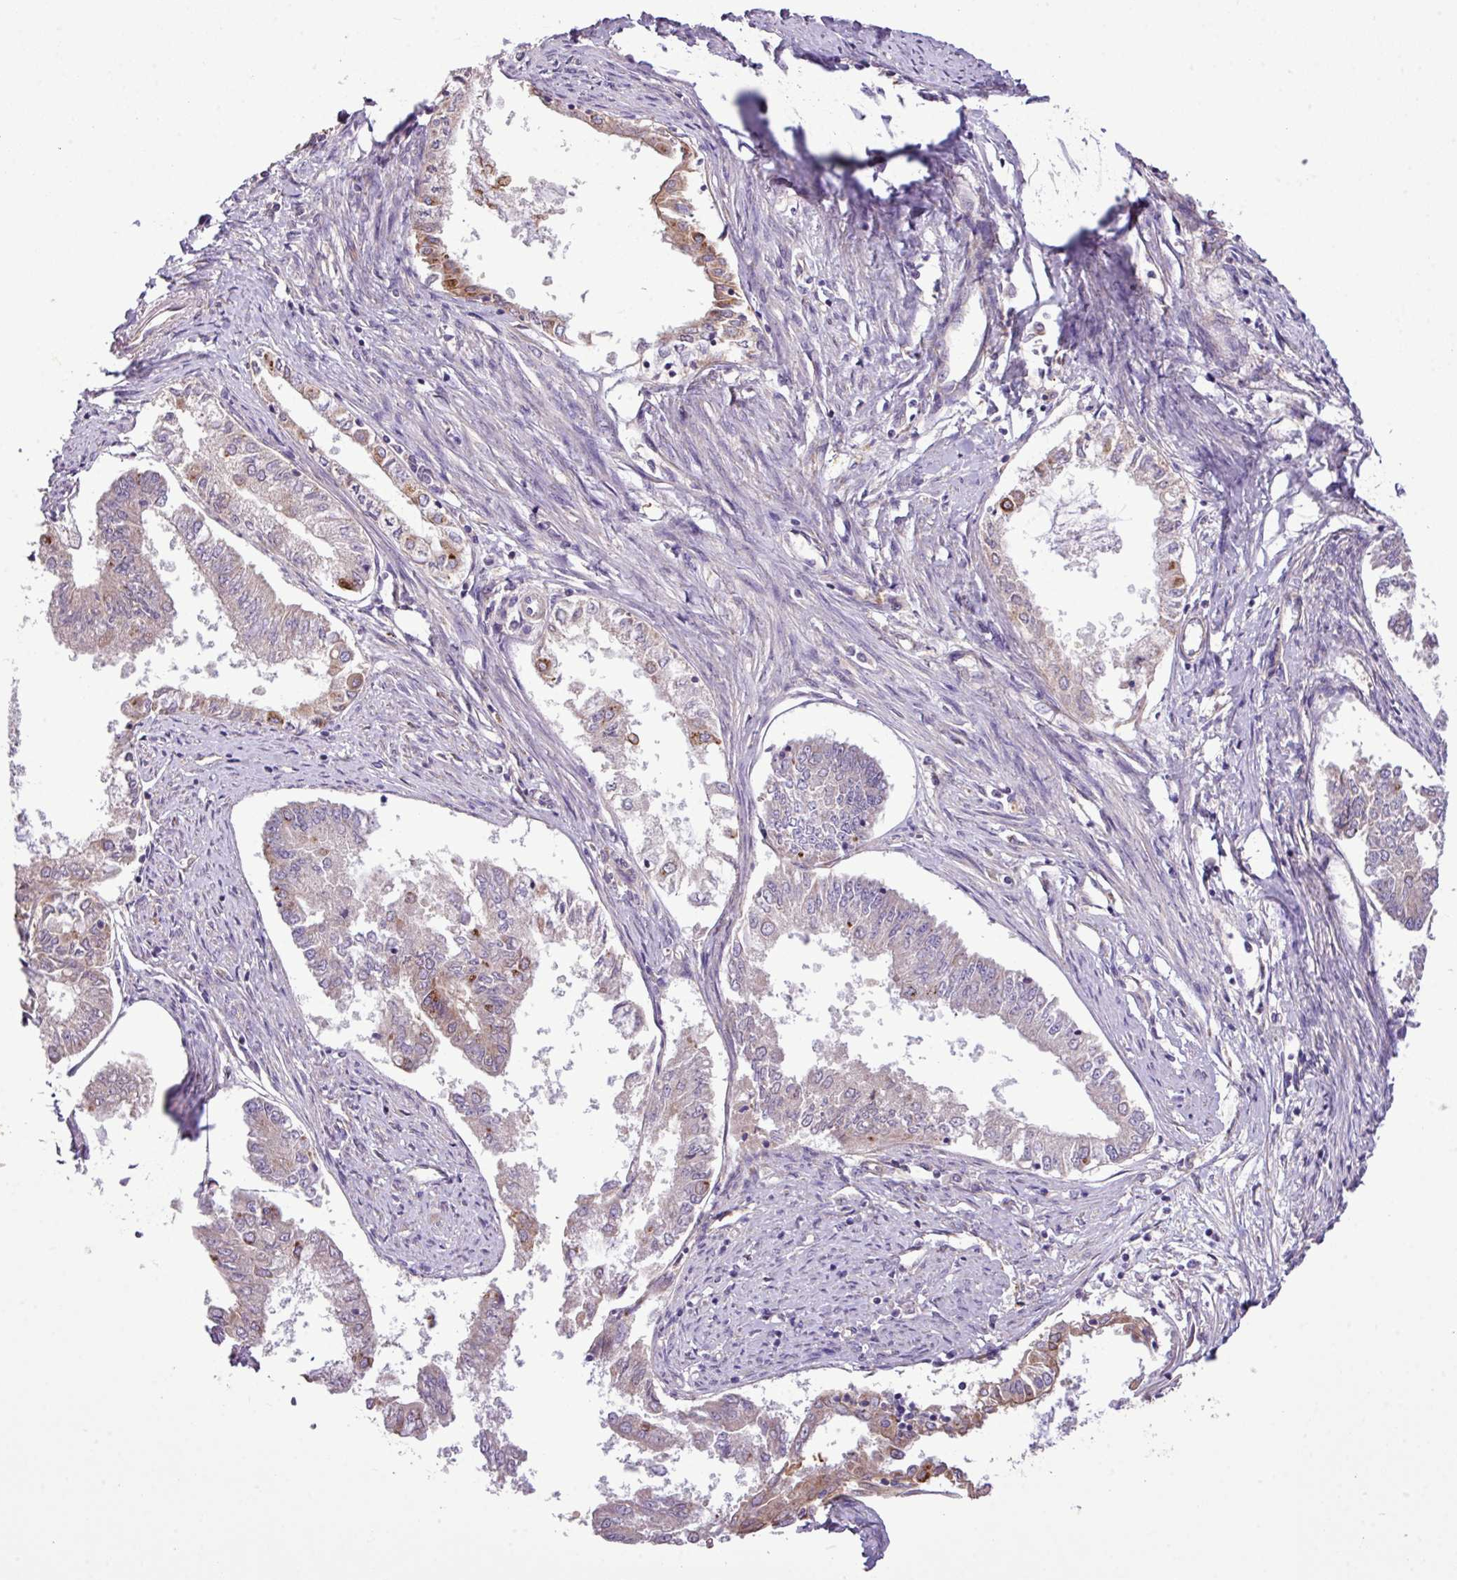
{"staining": {"intensity": "moderate", "quantity": "<25%", "location": "cytoplasmic/membranous"}, "tissue": "endometrial cancer", "cell_type": "Tumor cells", "image_type": "cancer", "snomed": [{"axis": "morphology", "description": "Adenocarcinoma, NOS"}, {"axis": "topography", "description": "Endometrium"}], "caption": "Endometrial cancer (adenocarcinoma) tissue demonstrates moderate cytoplasmic/membranous positivity in about <25% of tumor cells, visualized by immunohistochemistry.", "gene": "XIAP", "patient": {"sex": "female", "age": 76}}